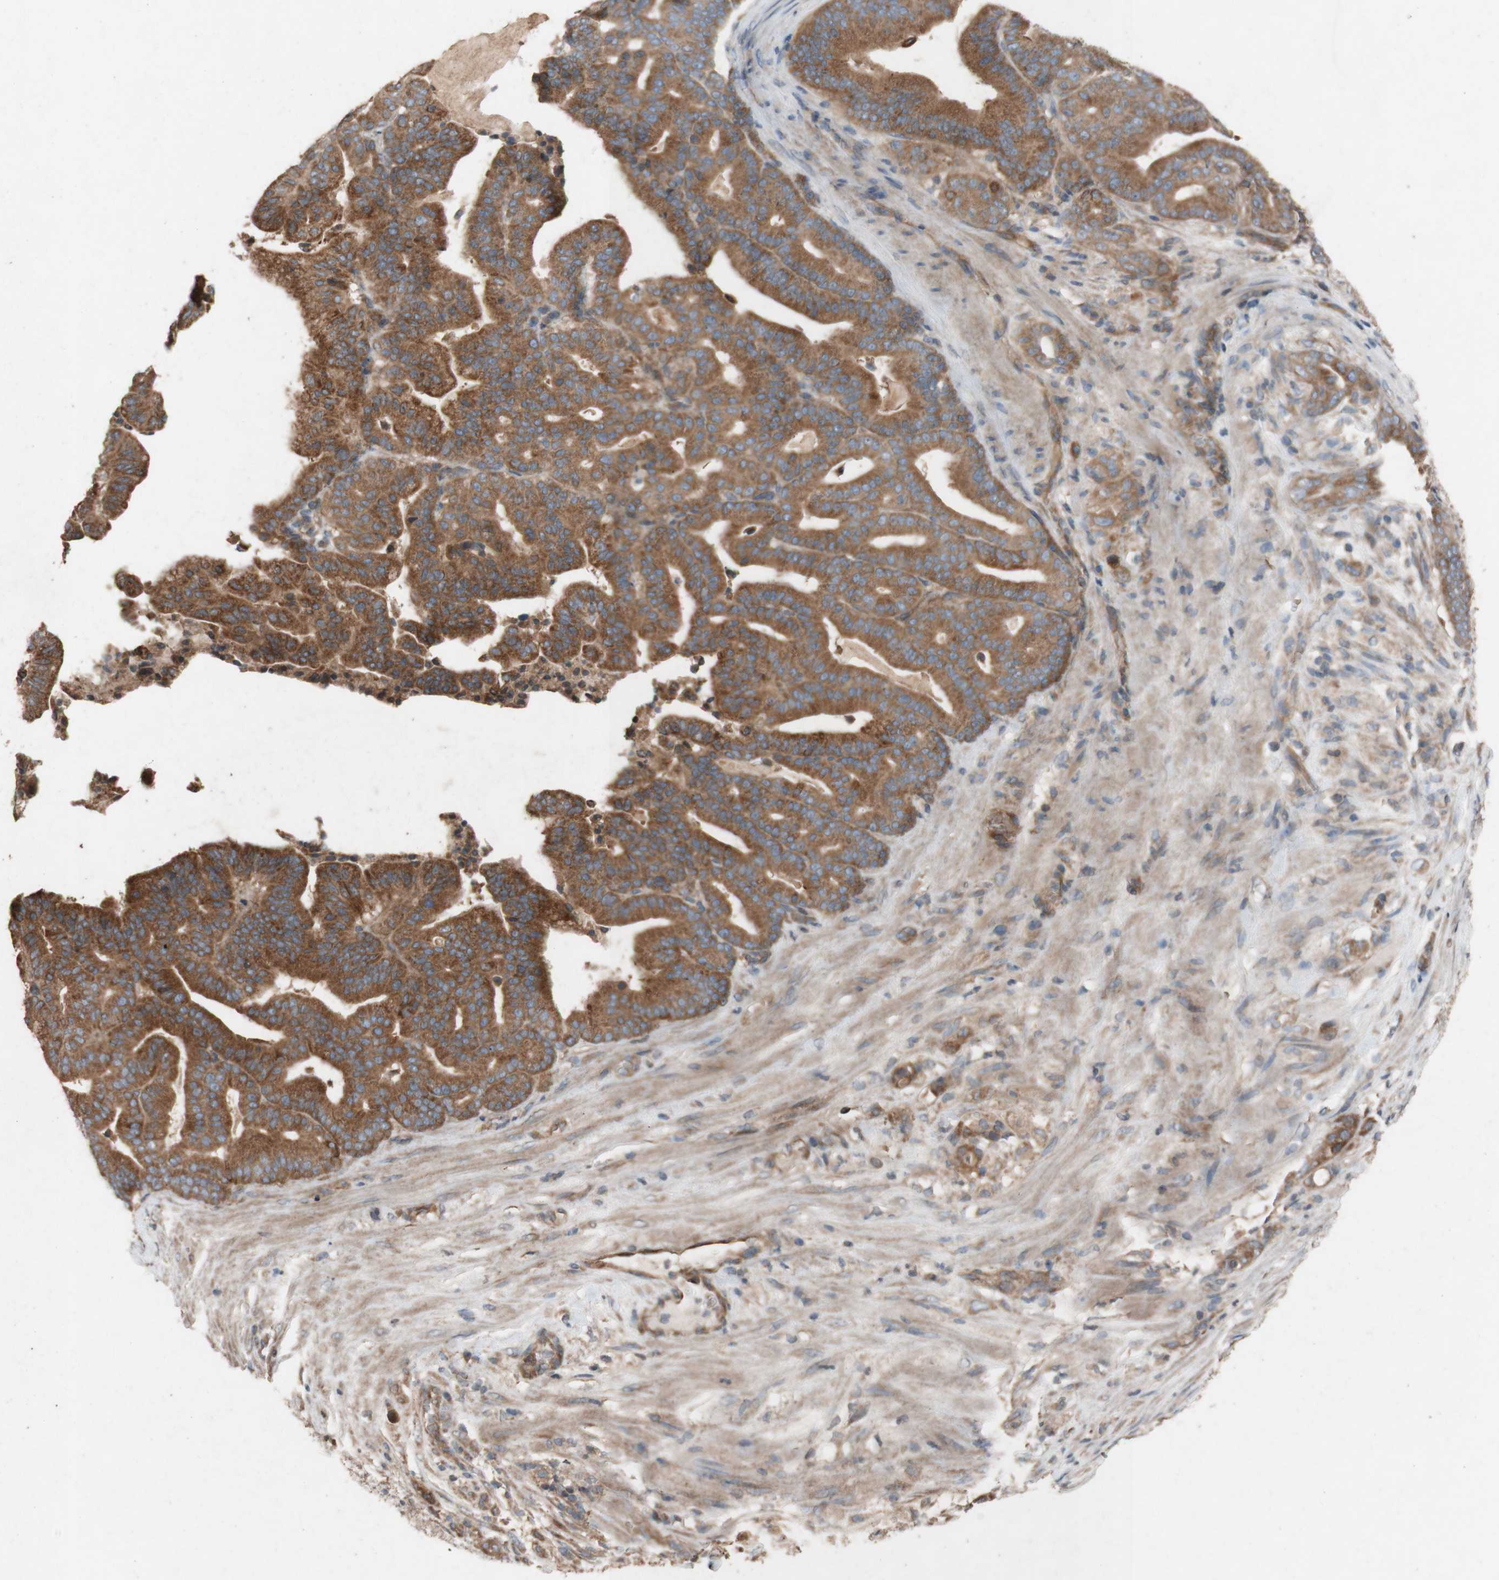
{"staining": {"intensity": "moderate", "quantity": ">75%", "location": "cytoplasmic/membranous"}, "tissue": "pancreatic cancer", "cell_type": "Tumor cells", "image_type": "cancer", "snomed": [{"axis": "morphology", "description": "Adenocarcinoma, NOS"}, {"axis": "topography", "description": "Pancreas"}], "caption": "About >75% of tumor cells in human pancreatic adenocarcinoma display moderate cytoplasmic/membranous protein staining as visualized by brown immunohistochemical staining.", "gene": "TST", "patient": {"sex": "male", "age": 63}}